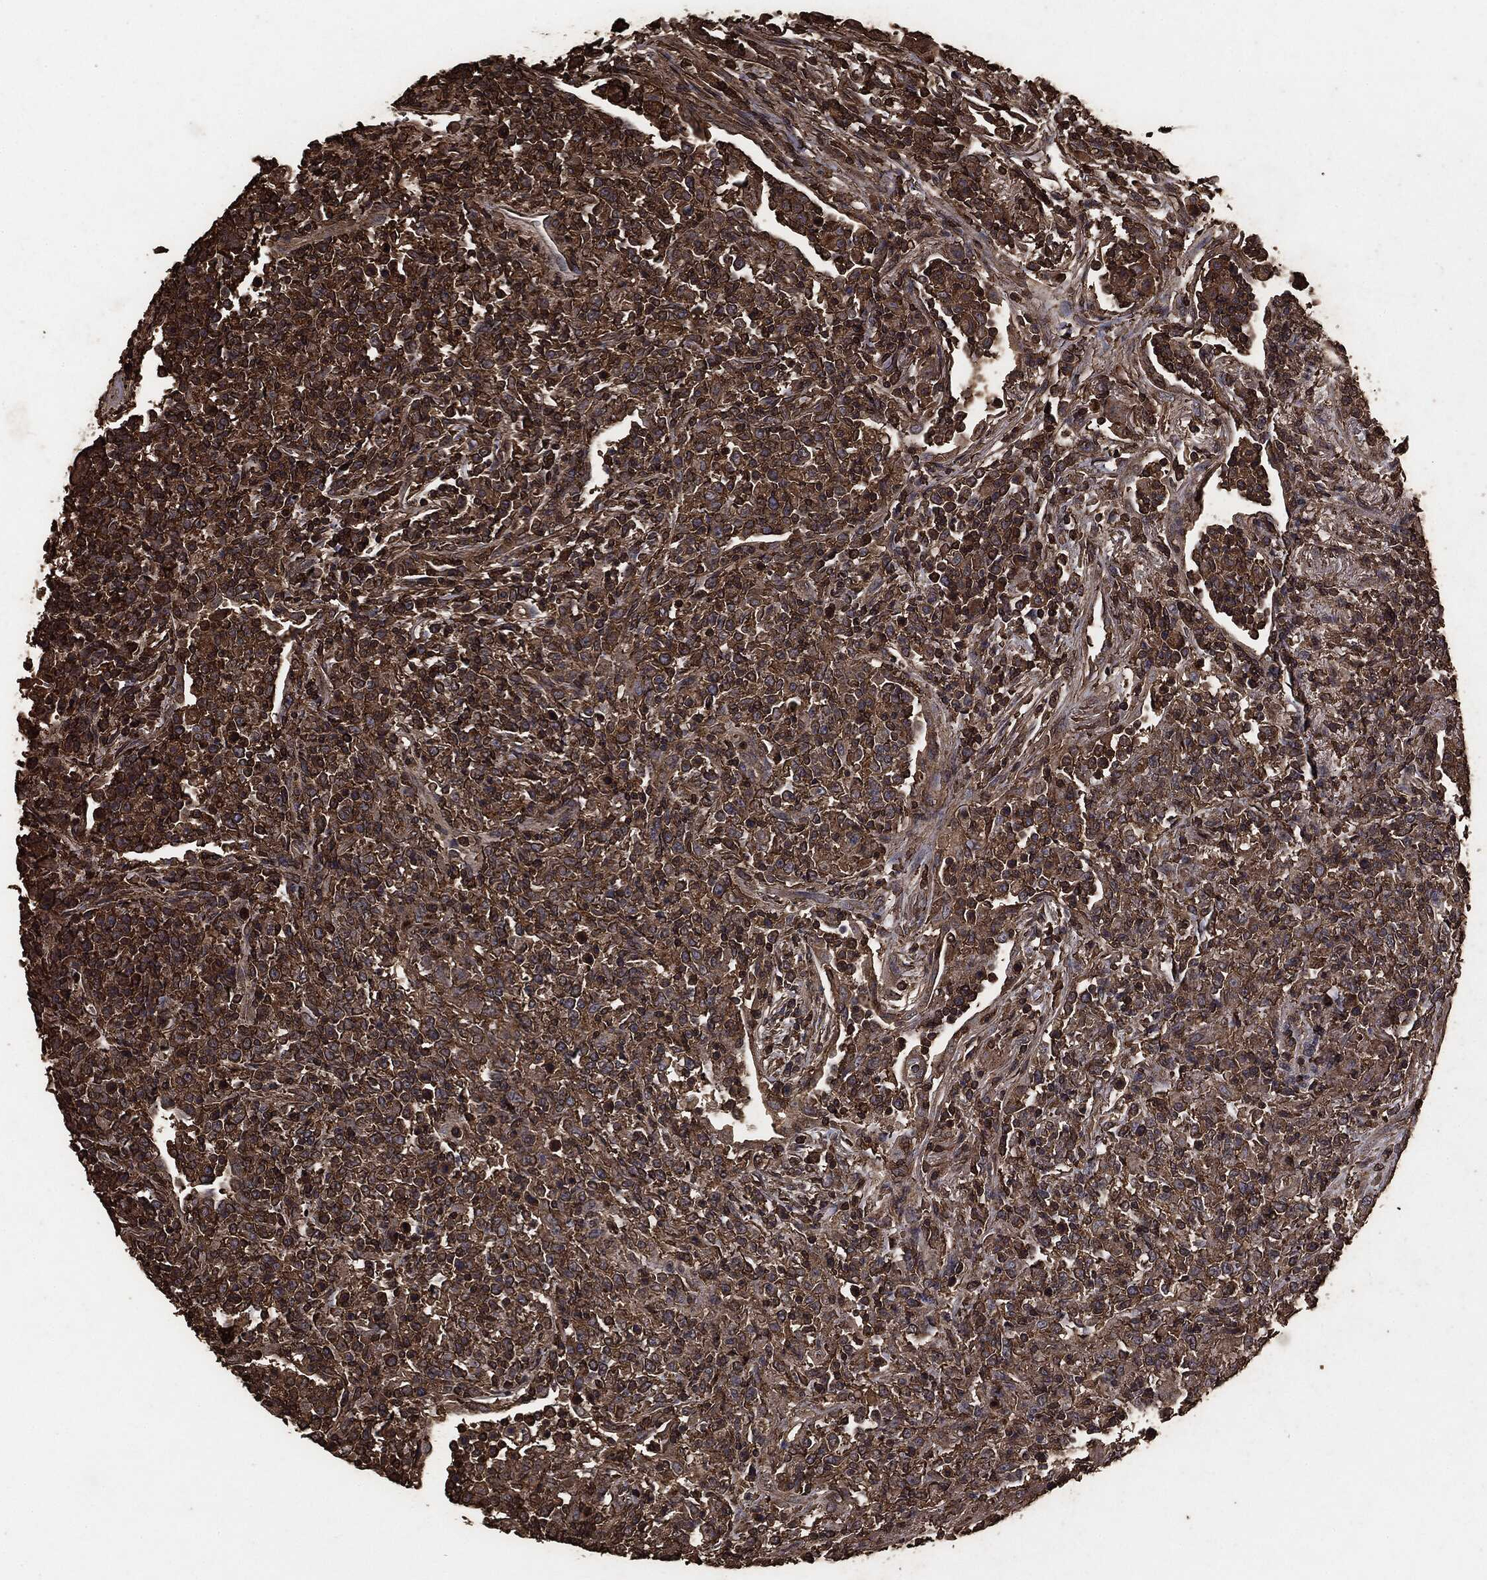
{"staining": {"intensity": "moderate", "quantity": ">75%", "location": "cytoplasmic/membranous"}, "tissue": "lymphoma", "cell_type": "Tumor cells", "image_type": "cancer", "snomed": [{"axis": "morphology", "description": "Malignant lymphoma, non-Hodgkin's type, High grade"}, {"axis": "topography", "description": "Lung"}], "caption": "A brown stain highlights moderate cytoplasmic/membranous positivity of a protein in lymphoma tumor cells. The staining is performed using DAB brown chromogen to label protein expression. The nuclei are counter-stained blue using hematoxylin.", "gene": "MTOR", "patient": {"sex": "male", "age": 79}}